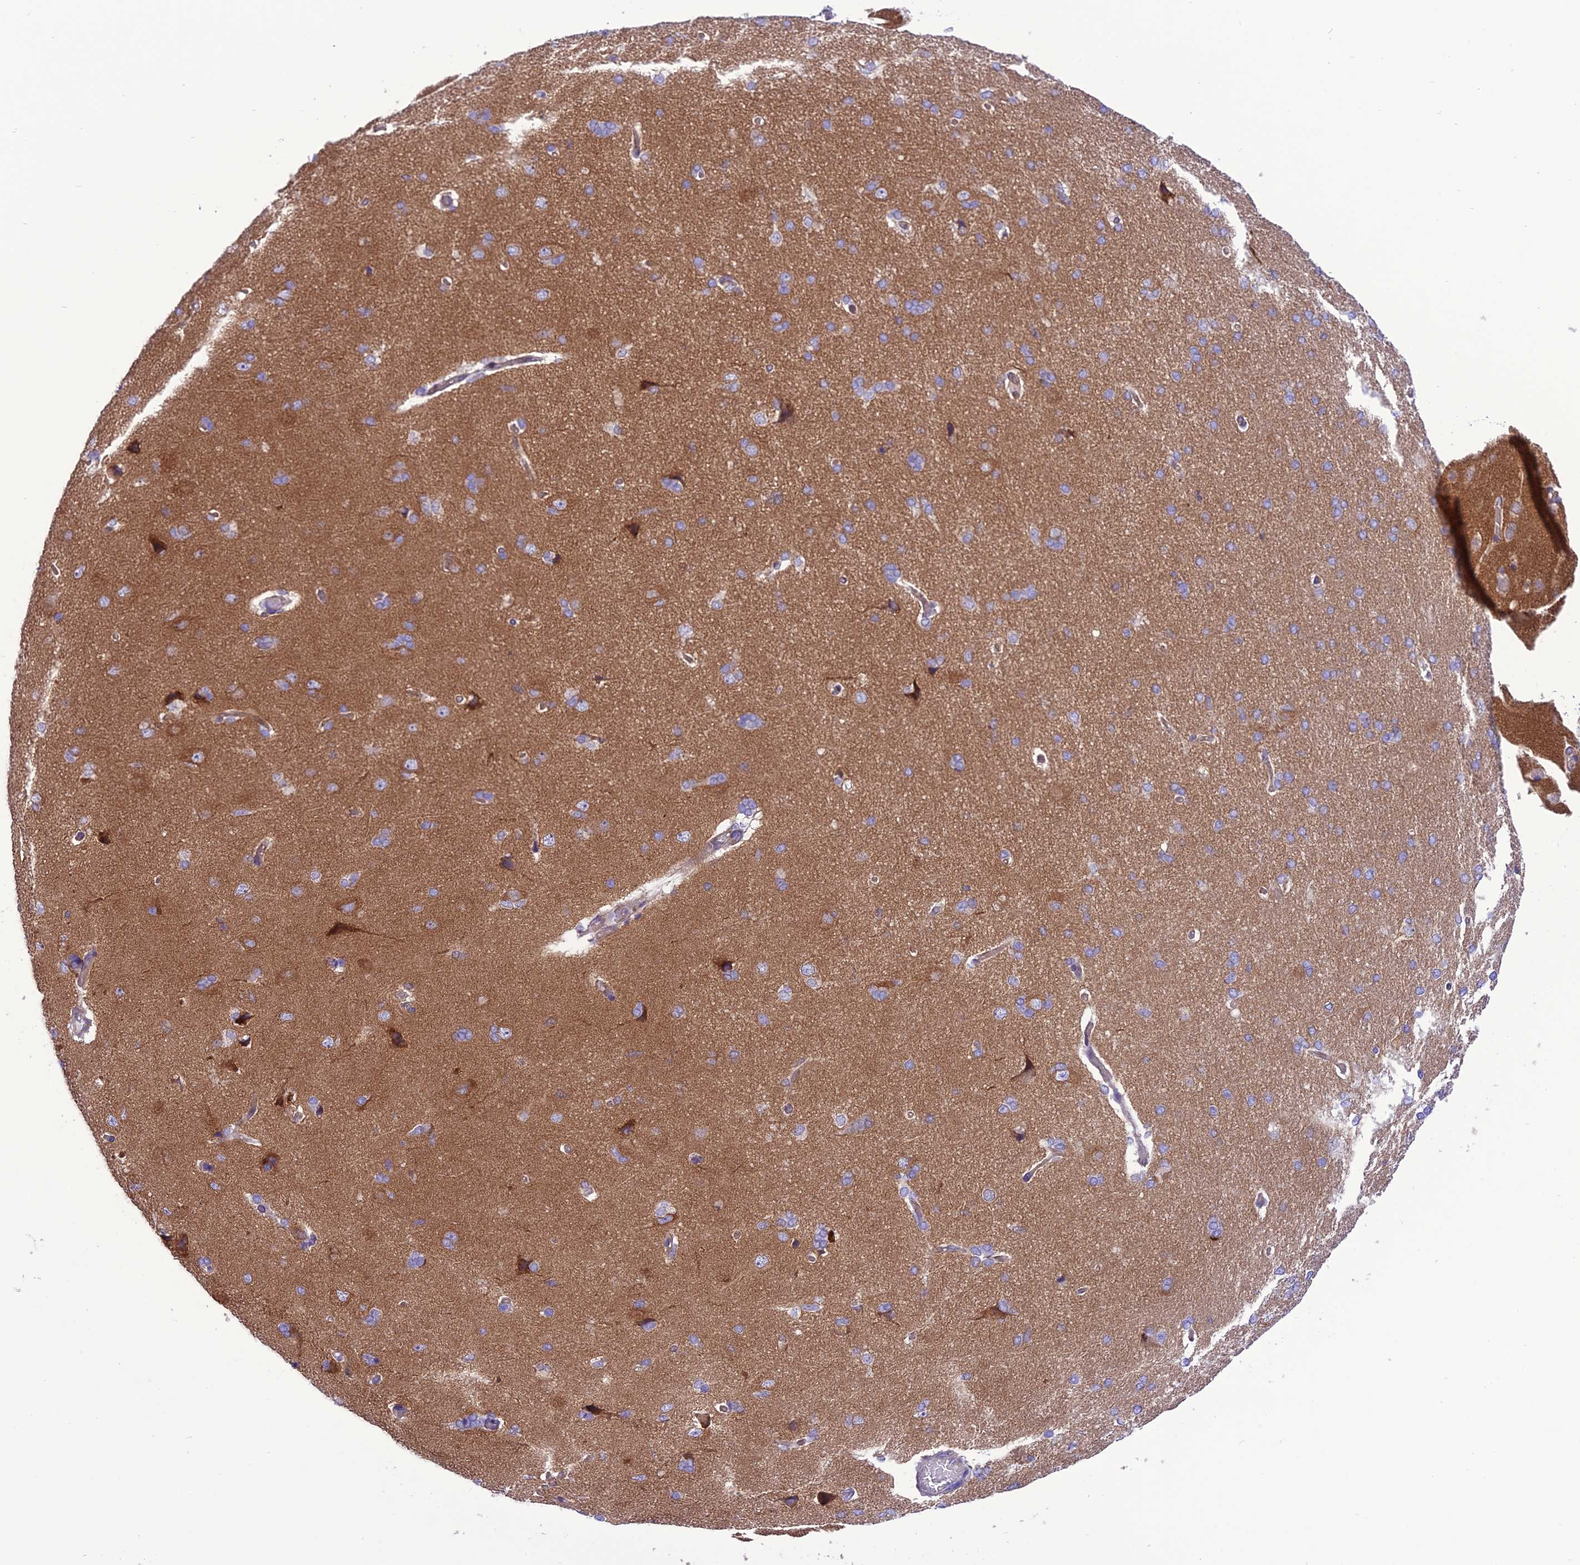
{"staining": {"intensity": "negative", "quantity": "none", "location": "none"}, "tissue": "cerebral cortex", "cell_type": "Endothelial cells", "image_type": "normal", "snomed": [{"axis": "morphology", "description": "Normal tissue, NOS"}, {"axis": "topography", "description": "Cerebral cortex"}], "caption": "This photomicrograph is of normal cerebral cortex stained with immunohistochemistry (IHC) to label a protein in brown with the nuclei are counter-stained blue. There is no expression in endothelial cells.", "gene": "PPFIA3", "patient": {"sex": "male", "age": 62}}